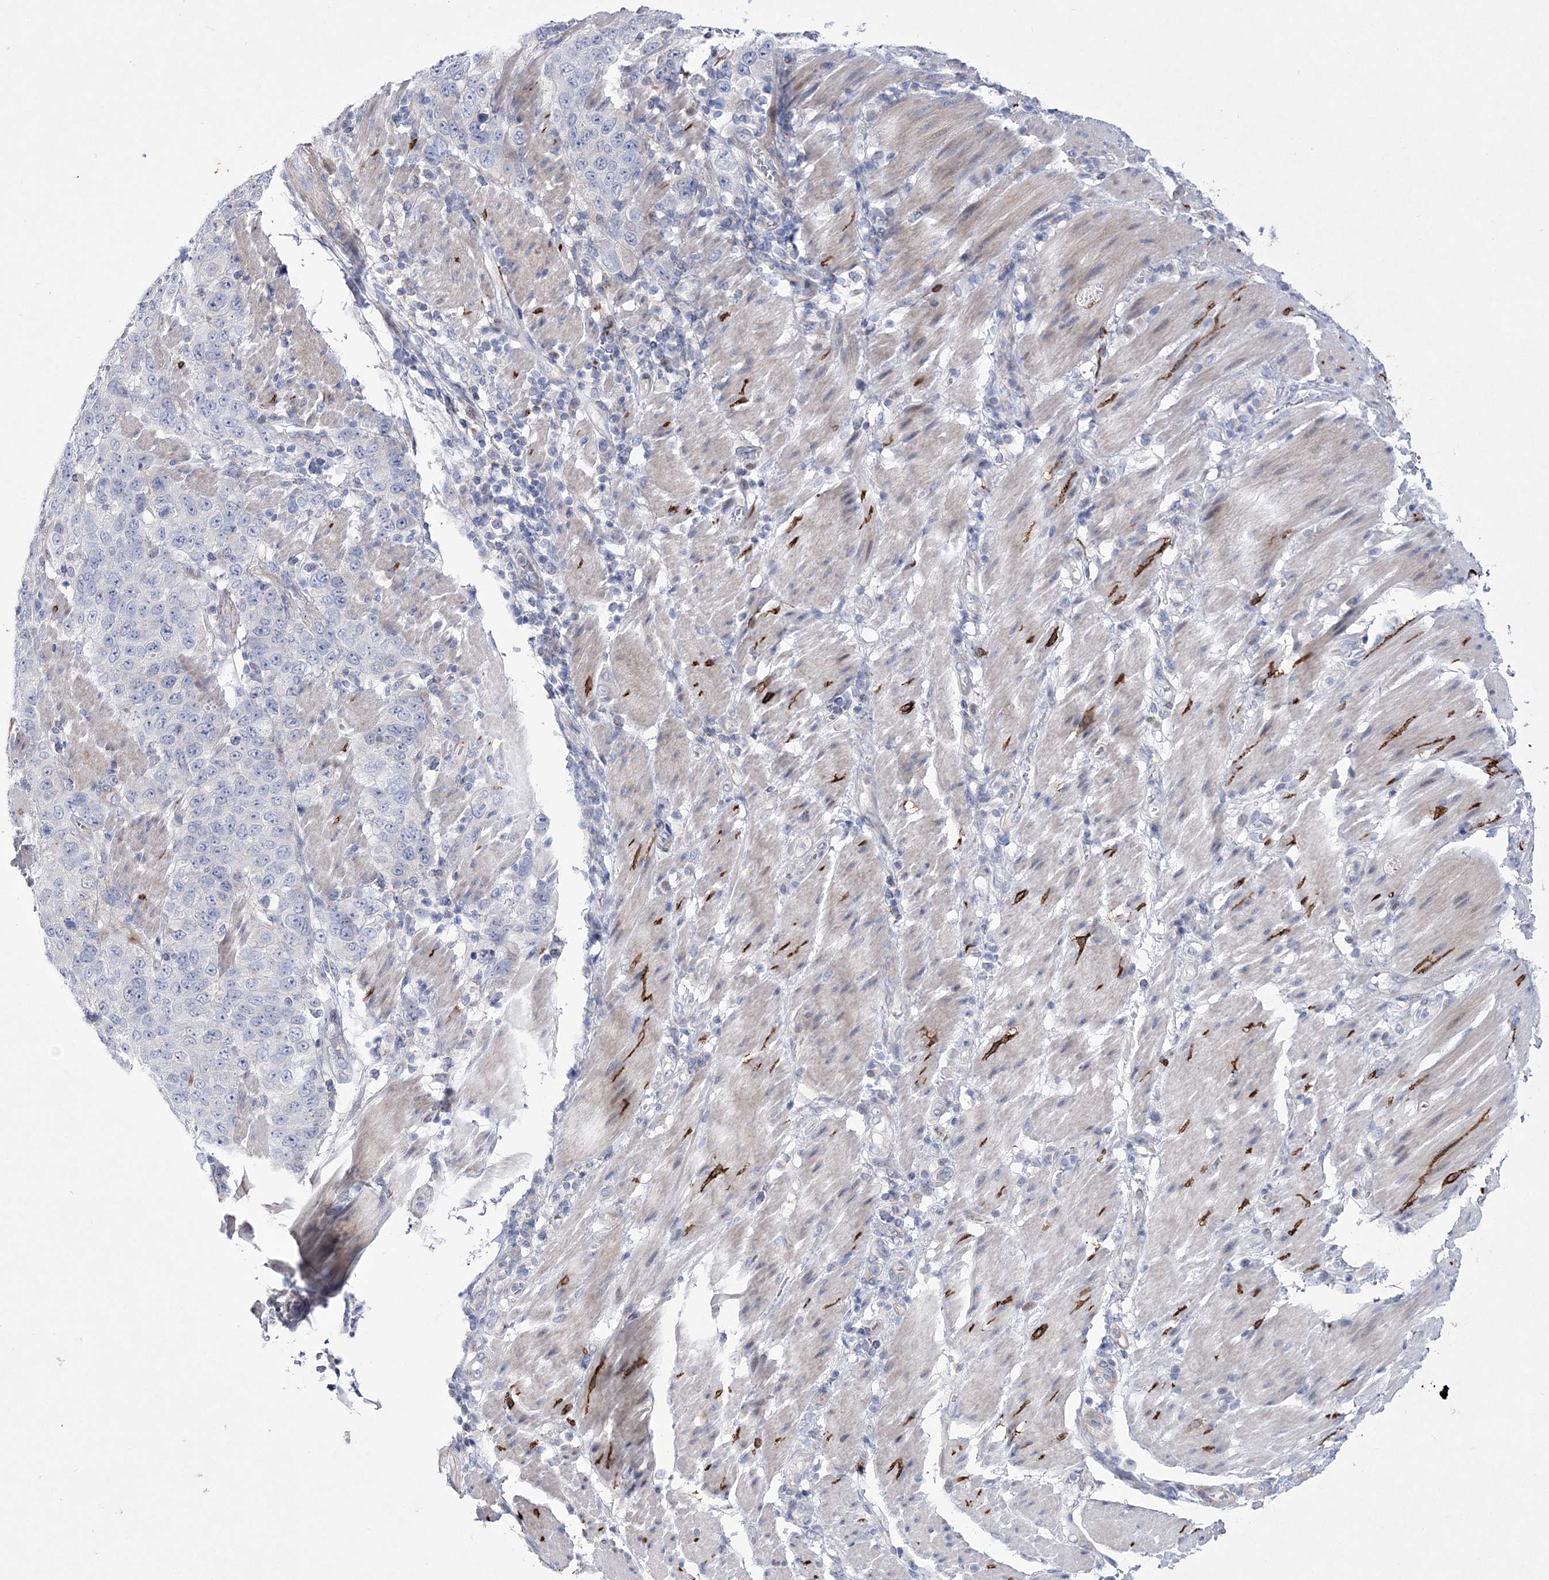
{"staining": {"intensity": "negative", "quantity": "none", "location": "none"}, "tissue": "stomach cancer", "cell_type": "Tumor cells", "image_type": "cancer", "snomed": [{"axis": "morphology", "description": "Adenocarcinoma, NOS"}, {"axis": "topography", "description": "Stomach"}], "caption": "Immunohistochemical staining of stomach cancer reveals no significant positivity in tumor cells.", "gene": "ANO1", "patient": {"sex": "male", "age": 48}}